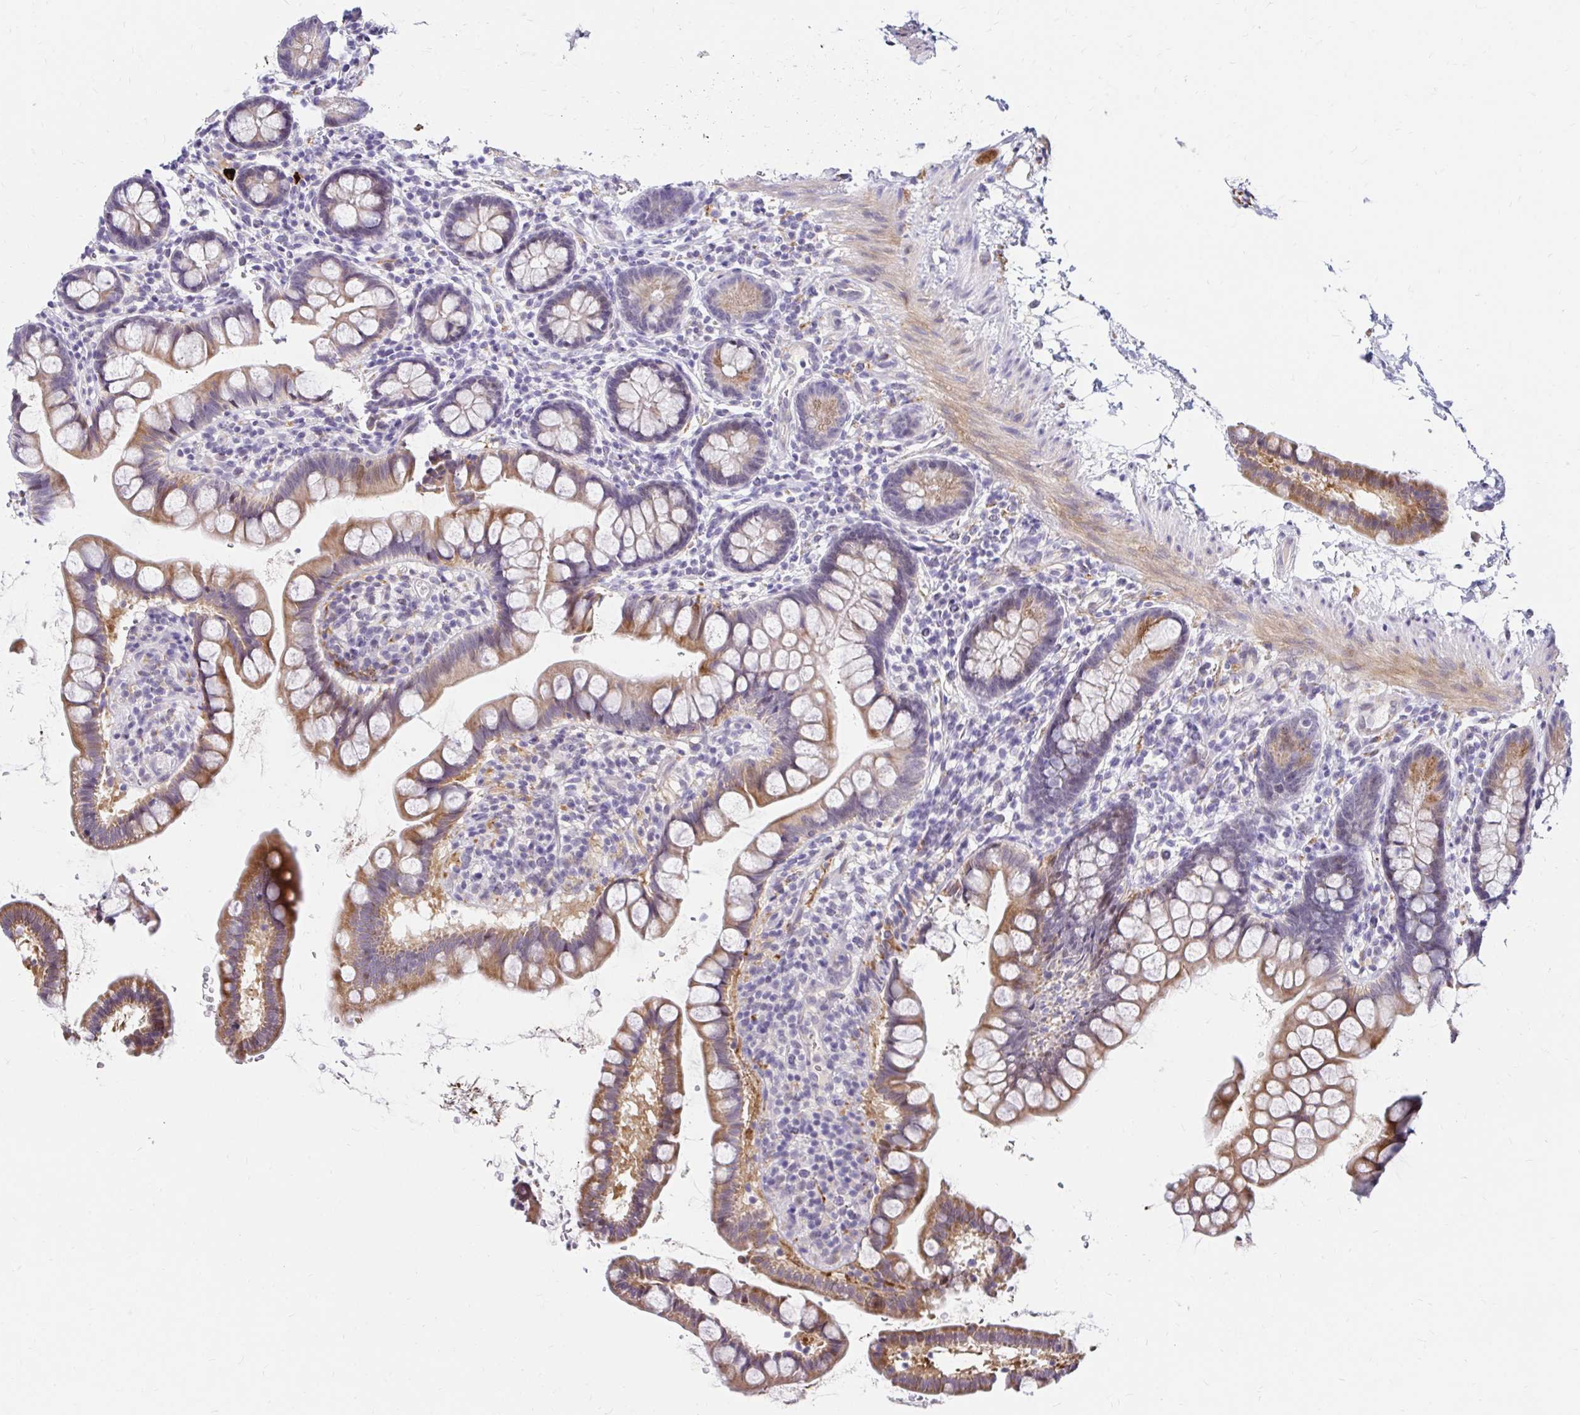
{"staining": {"intensity": "moderate", "quantity": "25%-75%", "location": "cytoplasmic/membranous"}, "tissue": "small intestine", "cell_type": "Glandular cells", "image_type": "normal", "snomed": [{"axis": "morphology", "description": "Normal tissue, NOS"}, {"axis": "topography", "description": "Small intestine"}], "caption": "Small intestine stained for a protein reveals moderate cytoplasmic/membranous positivity in glandular cells. (DAB IHC, brown staining for protein, blue staining for nuclei).", "gene": "GUCY1A1", "patient": {"sex": "female", "age": 84}}